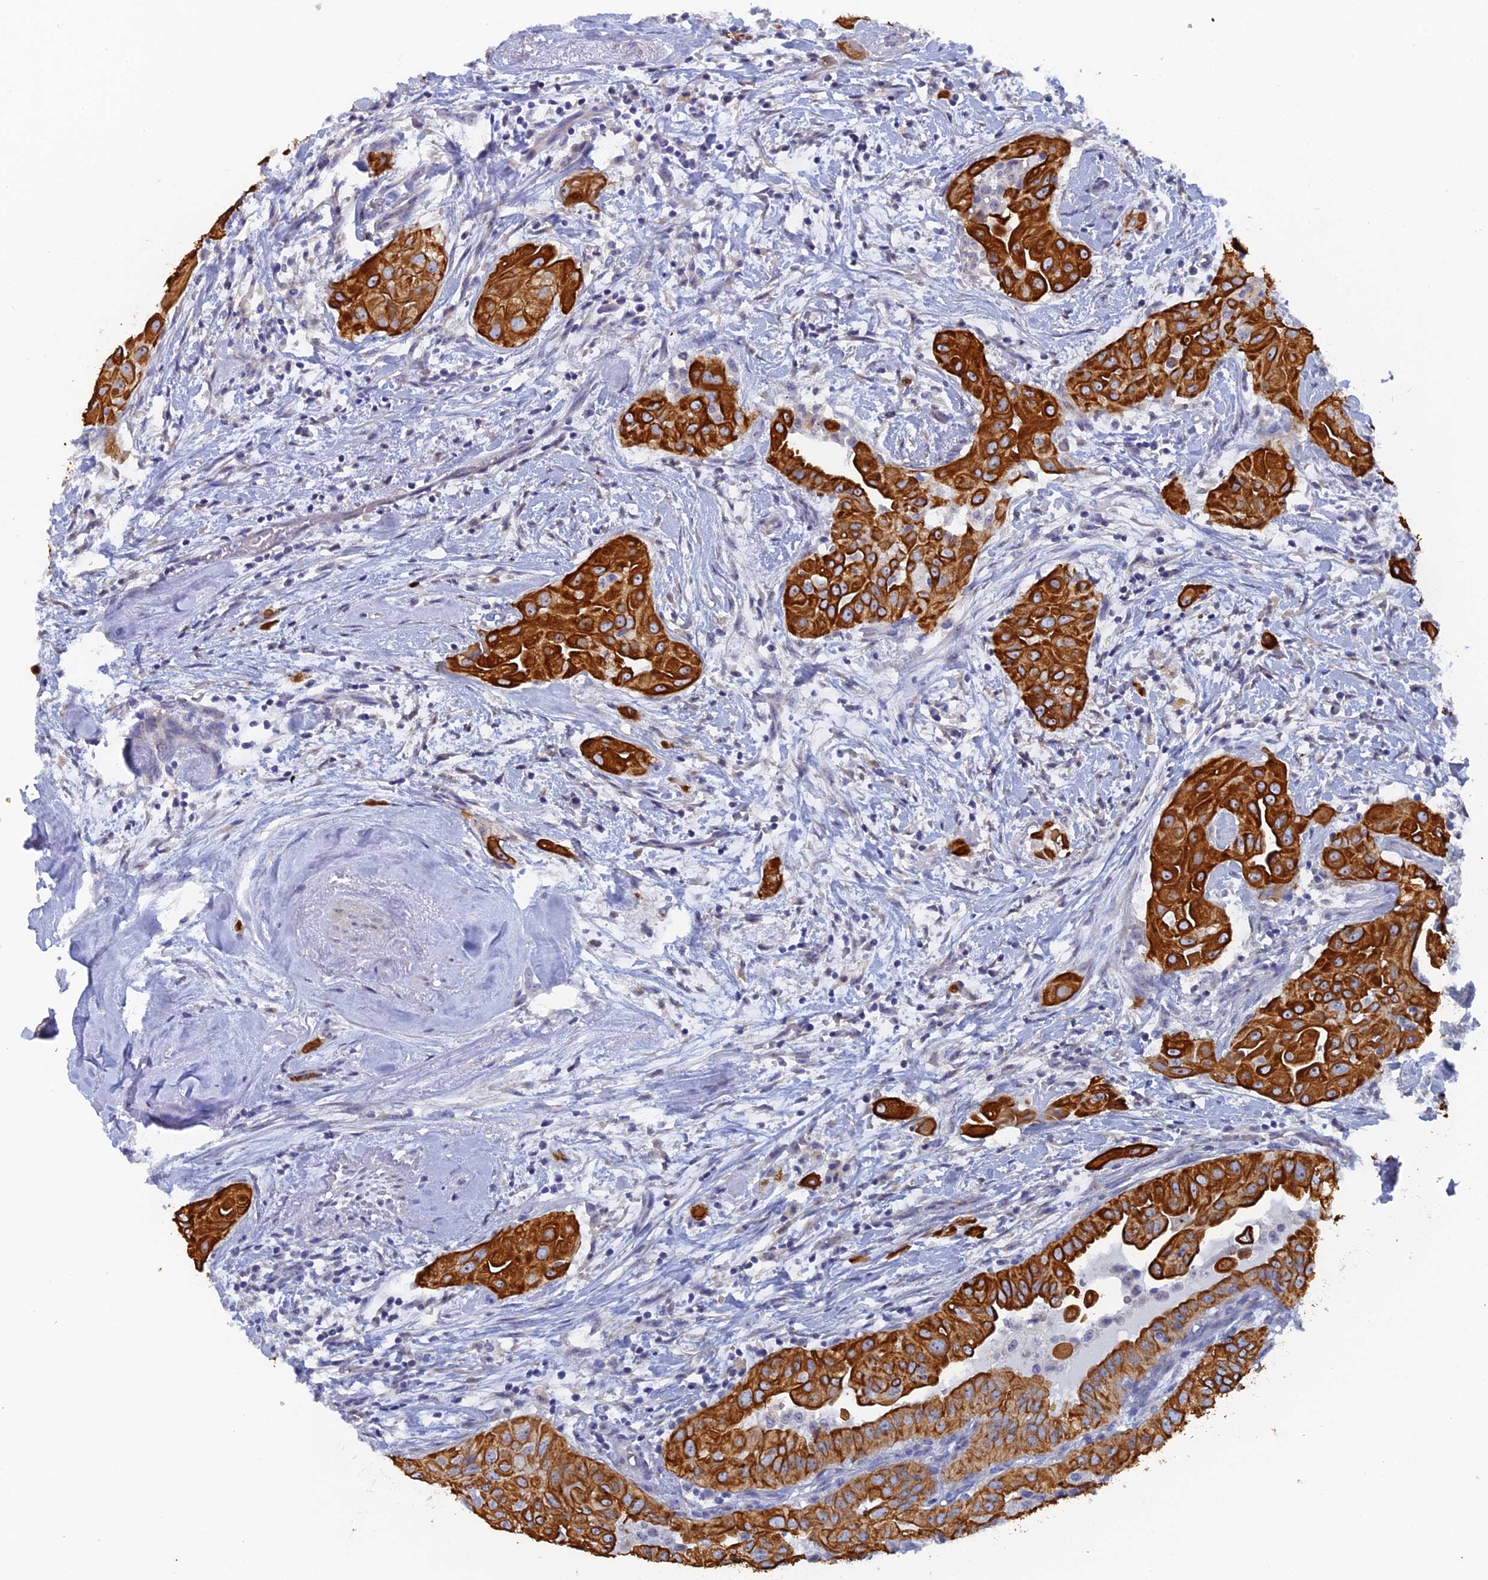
{"staining": {"intensity": "strong", "quantity": ">75%", "location": "cytoplasmic/membranous"}, "tissue": "thyroid cancer", "cell_type": "Tumor cells", "image_type": "cancer", "snomed": [{"axis": "morphology", "description": "Papillary adenocarcinoma, NOS"}, {"axis": "topography", "description": "Thyroid gland"}], "caption": "Immunohistochemical staining of papillary adenocarcinoma (thyroid) demonstrates strong cytoplasmic/membranous protein positivity in approximately >75% of tumor cells. (brown staining indicates protein expression, while blue staining denotes nuclei).", "gene": "SRFBP1", "patient": {"sex": "female", "age": 59}}